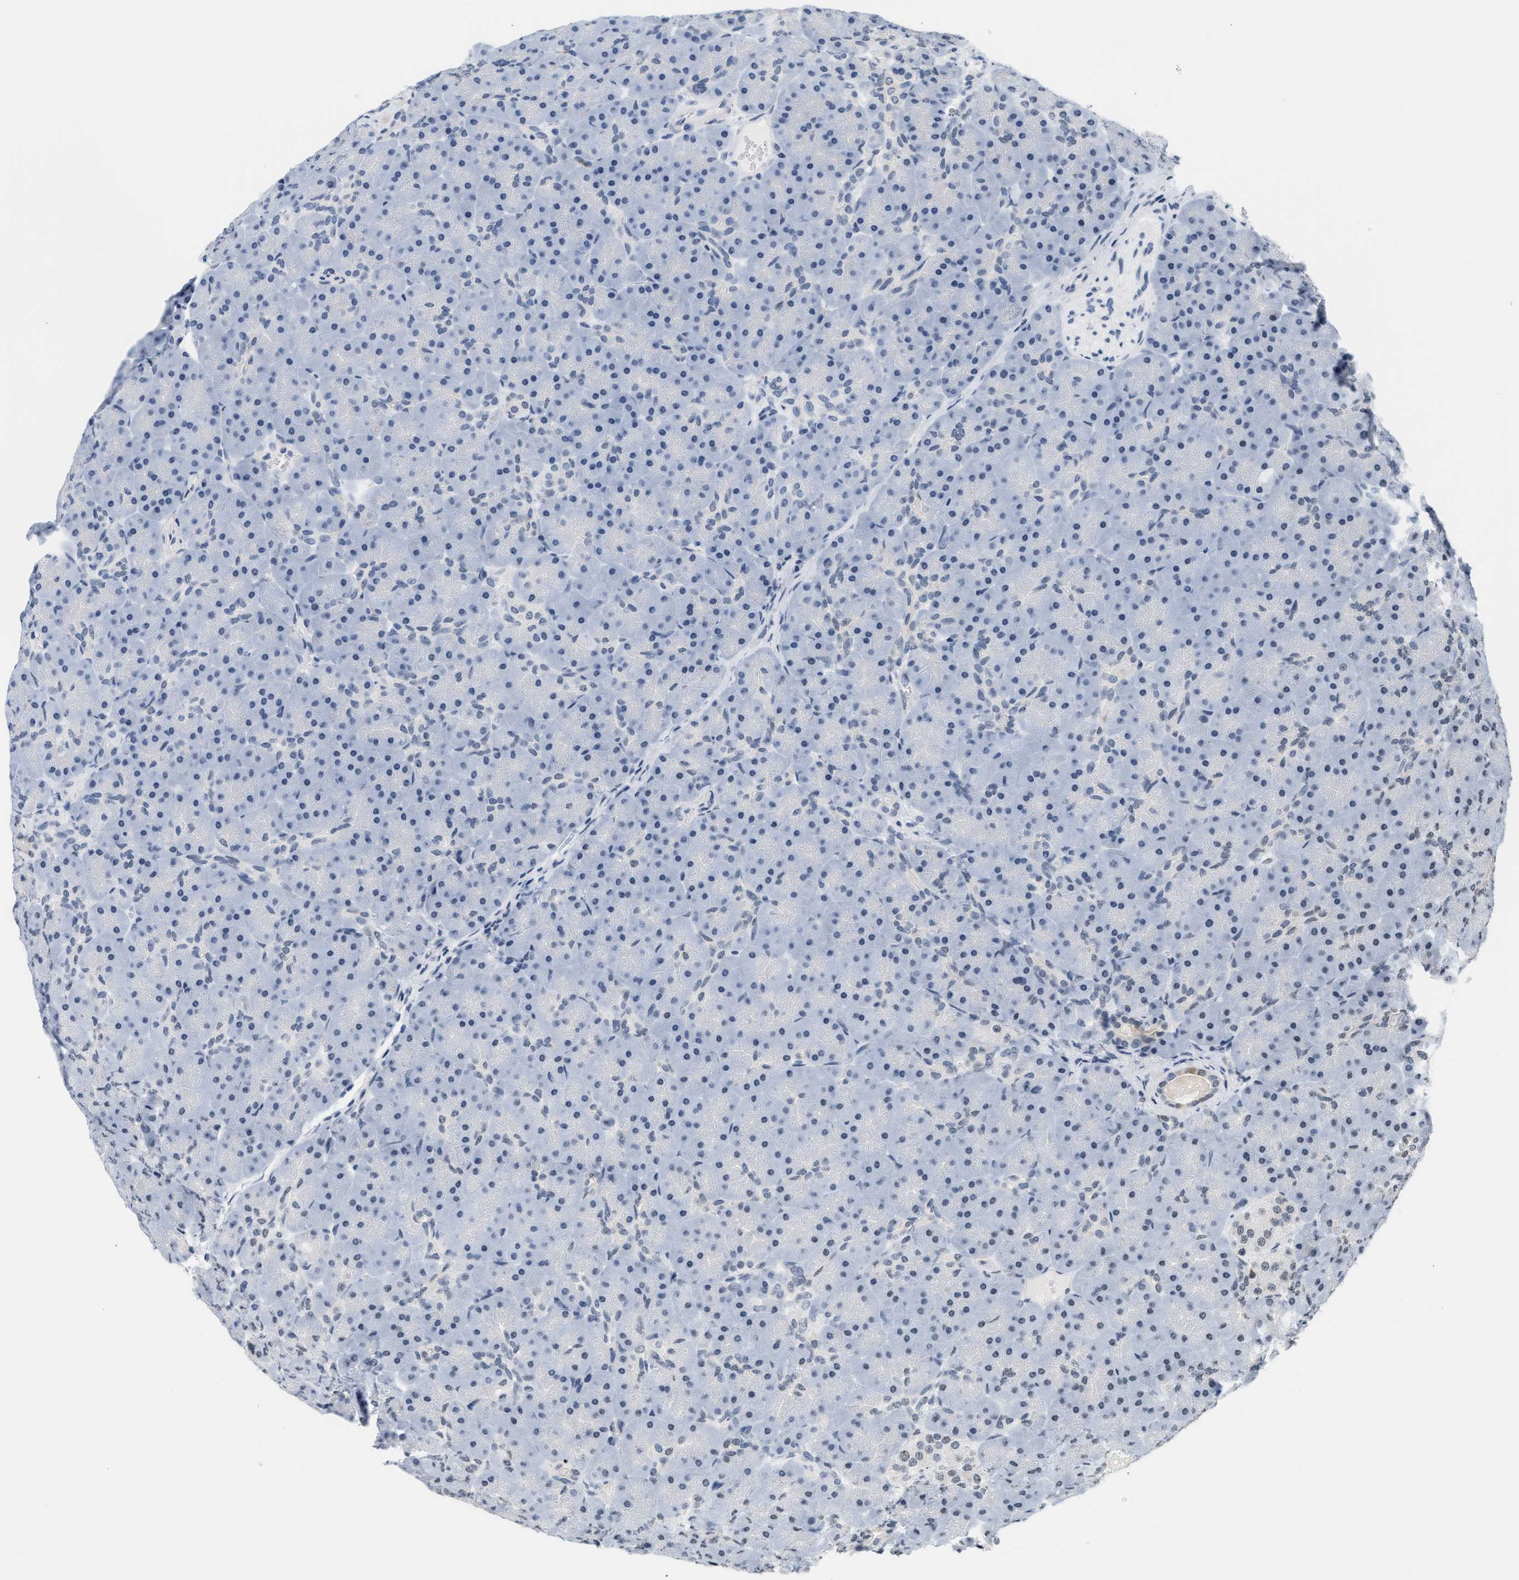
{"staining": {"intensity": "negative", "quantity": "none", "location": "none"}, "tissue": "pancreas", "cell_type": "Exocrine glandular cells", "image_type": "normal", "snomed": [{"axis": "morphology", "description": "Normal tissue, NOS"}, {"axis": "topography", "description": "Pancreas"}], "caption": "Immunohistochemistry of benign human pancreas demonstrates no positivity in exocrine glandular cells. (Brightfield microscopy of DAB immunohistochemistry at high magnification).", "gene": "RAF1", "patient": {"sex": "male", "age": 66}}